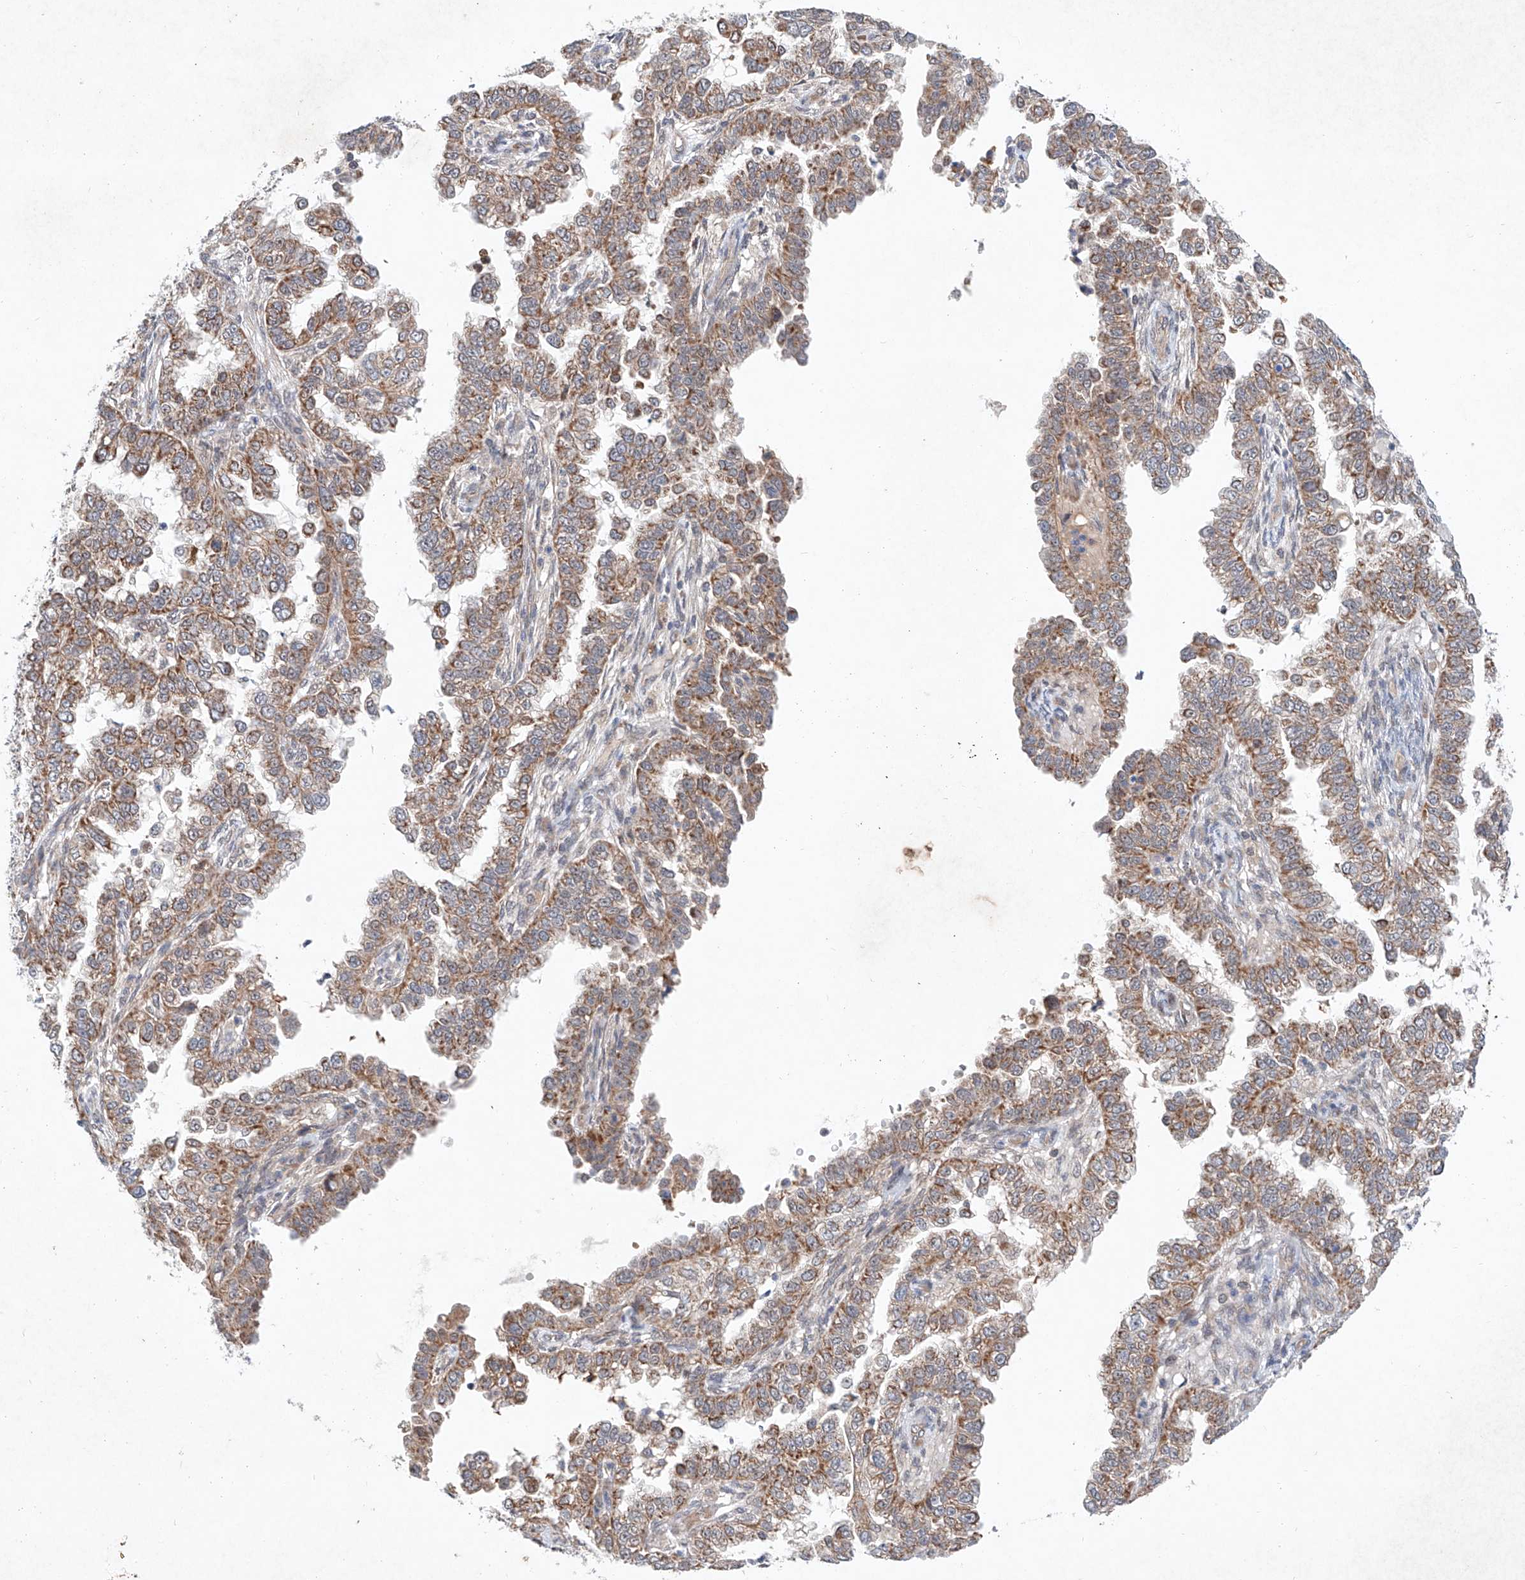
{"staining": {"intensity": "moderate", "quantity": ">75%", "location": "cytoplasmic/membranous"}, "tissue": "endometrial cancer", "cell_type": "Tumor cells", "image_type": "cancer", "snomed": [{"axis": "morphology", "description": "Adenocarcinoma, NOS"}, {"axis": "topography", "description": "Endometrium"}], "caption": "An immunohistochemistry (IHC) photomicrograph of neoplastic tissue is shown. Protein staining in brown labels moderate cytoplasmic/membranous positivity in adenocarcinoma (endometrial) within tumor cells. Using DAB (brown) and hematoxylin (blue) stains, captured at high magnification using brightfield microscopy.", "gene": "FASTK", "patient": {"sex": "female", "age": 85}}